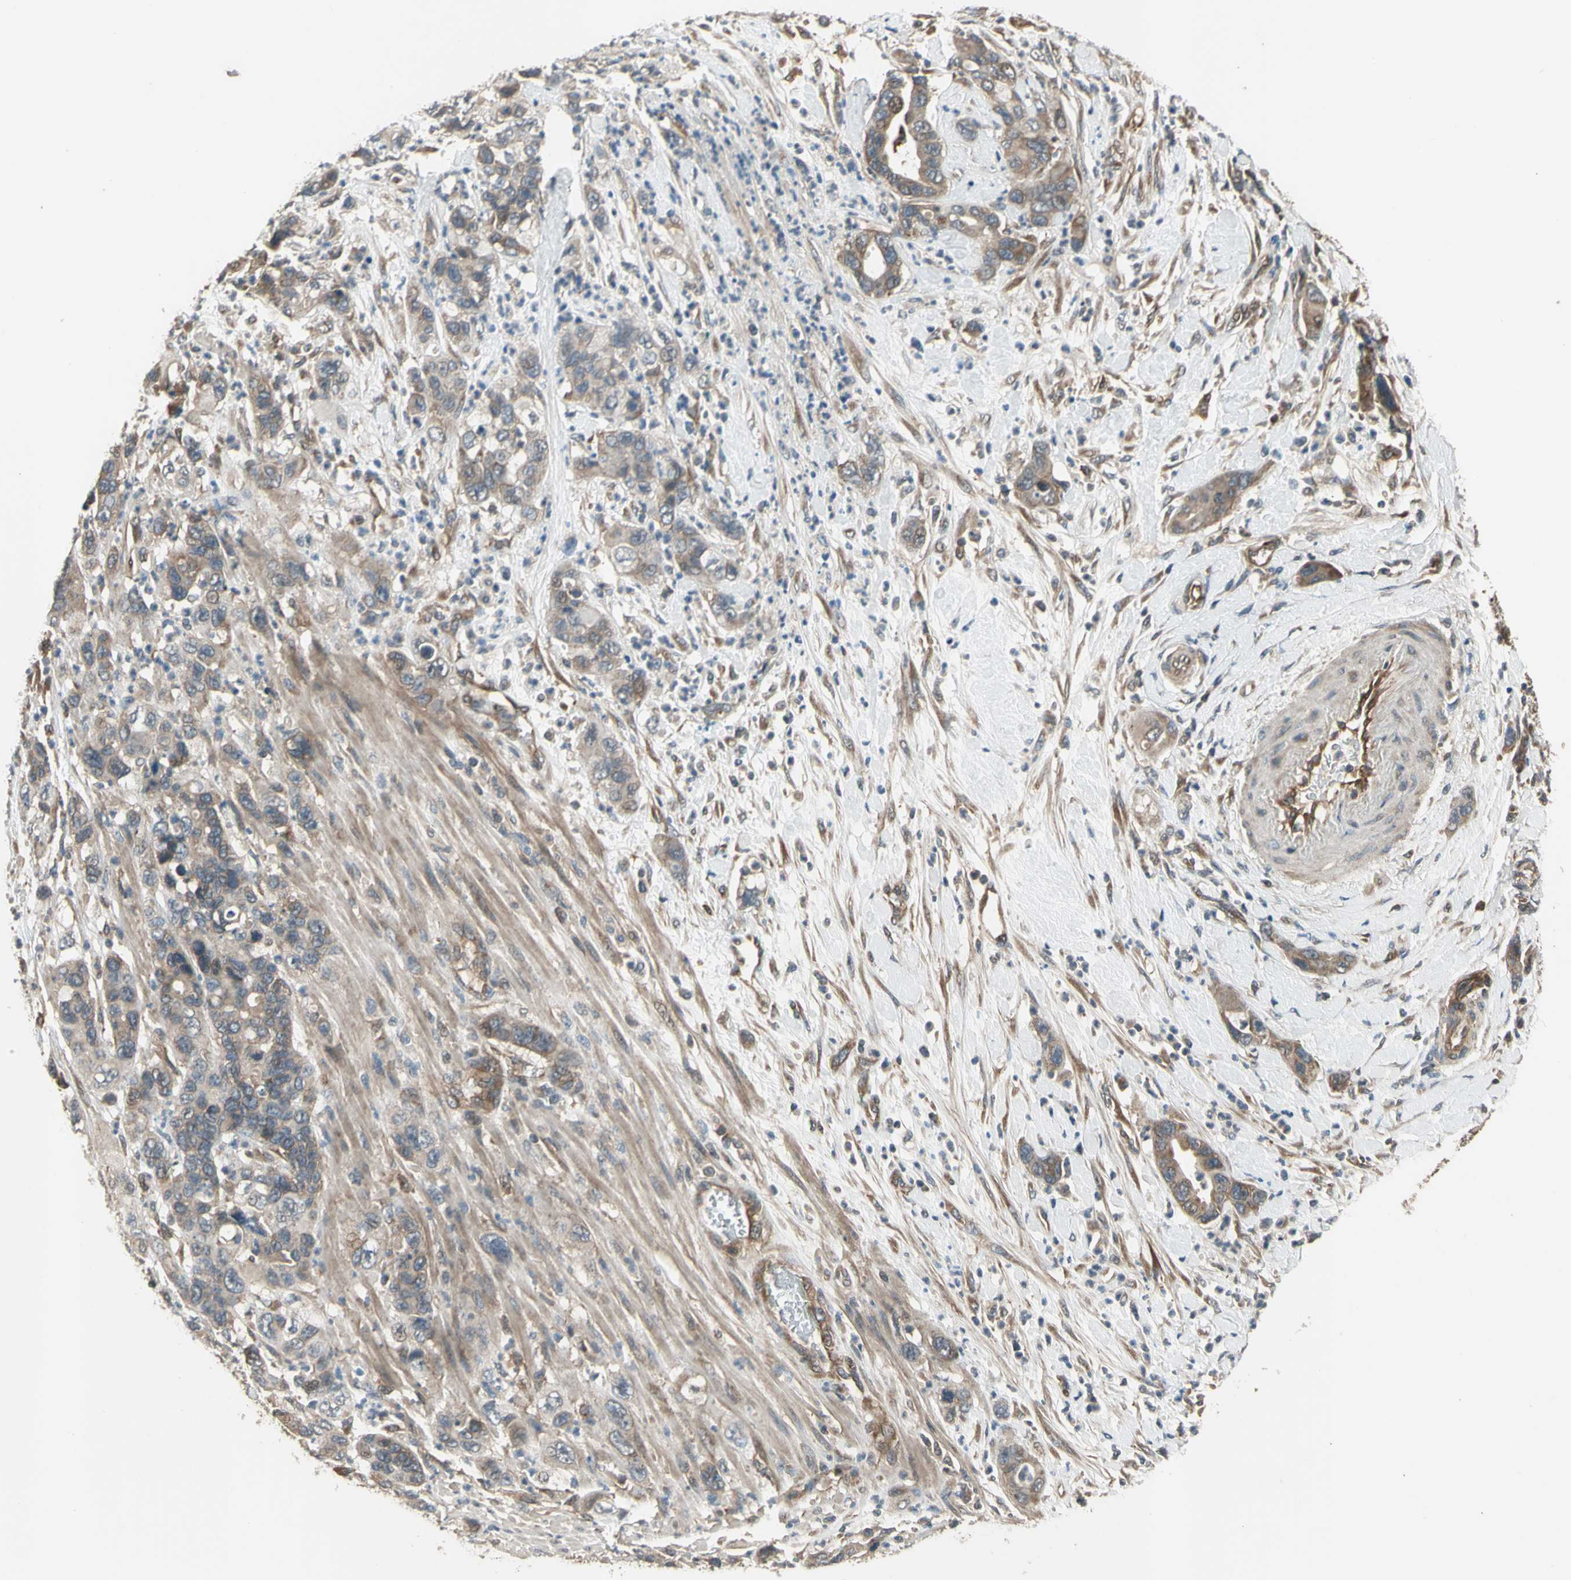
{"staining": {"intensity": "weak", "quantity": "25%-75%", "location": "cytoplasmic/membranous"}, "tissue": "pancreatic cancer", "cell_type": "Tumor cells", "image_type": "cancer", "snomed": [{"axis": "morphology", "description": "Adenocarcinoma, NOS"}, {"axis": "topography", "description": "Pancreas"}], "caption": "Immunohistochemistry (IHC) histopathology image of neoplastic tissue: human pancreatic cancer stained using IHC reveals low levels of weak protein expression localized specifically in the cytoplasmic/membranous of tumor cells, appearing as a cytoplasmic/membranous brown color.", "gene": "EFNB2", "patient": {"sex": "female", "age": 71}}